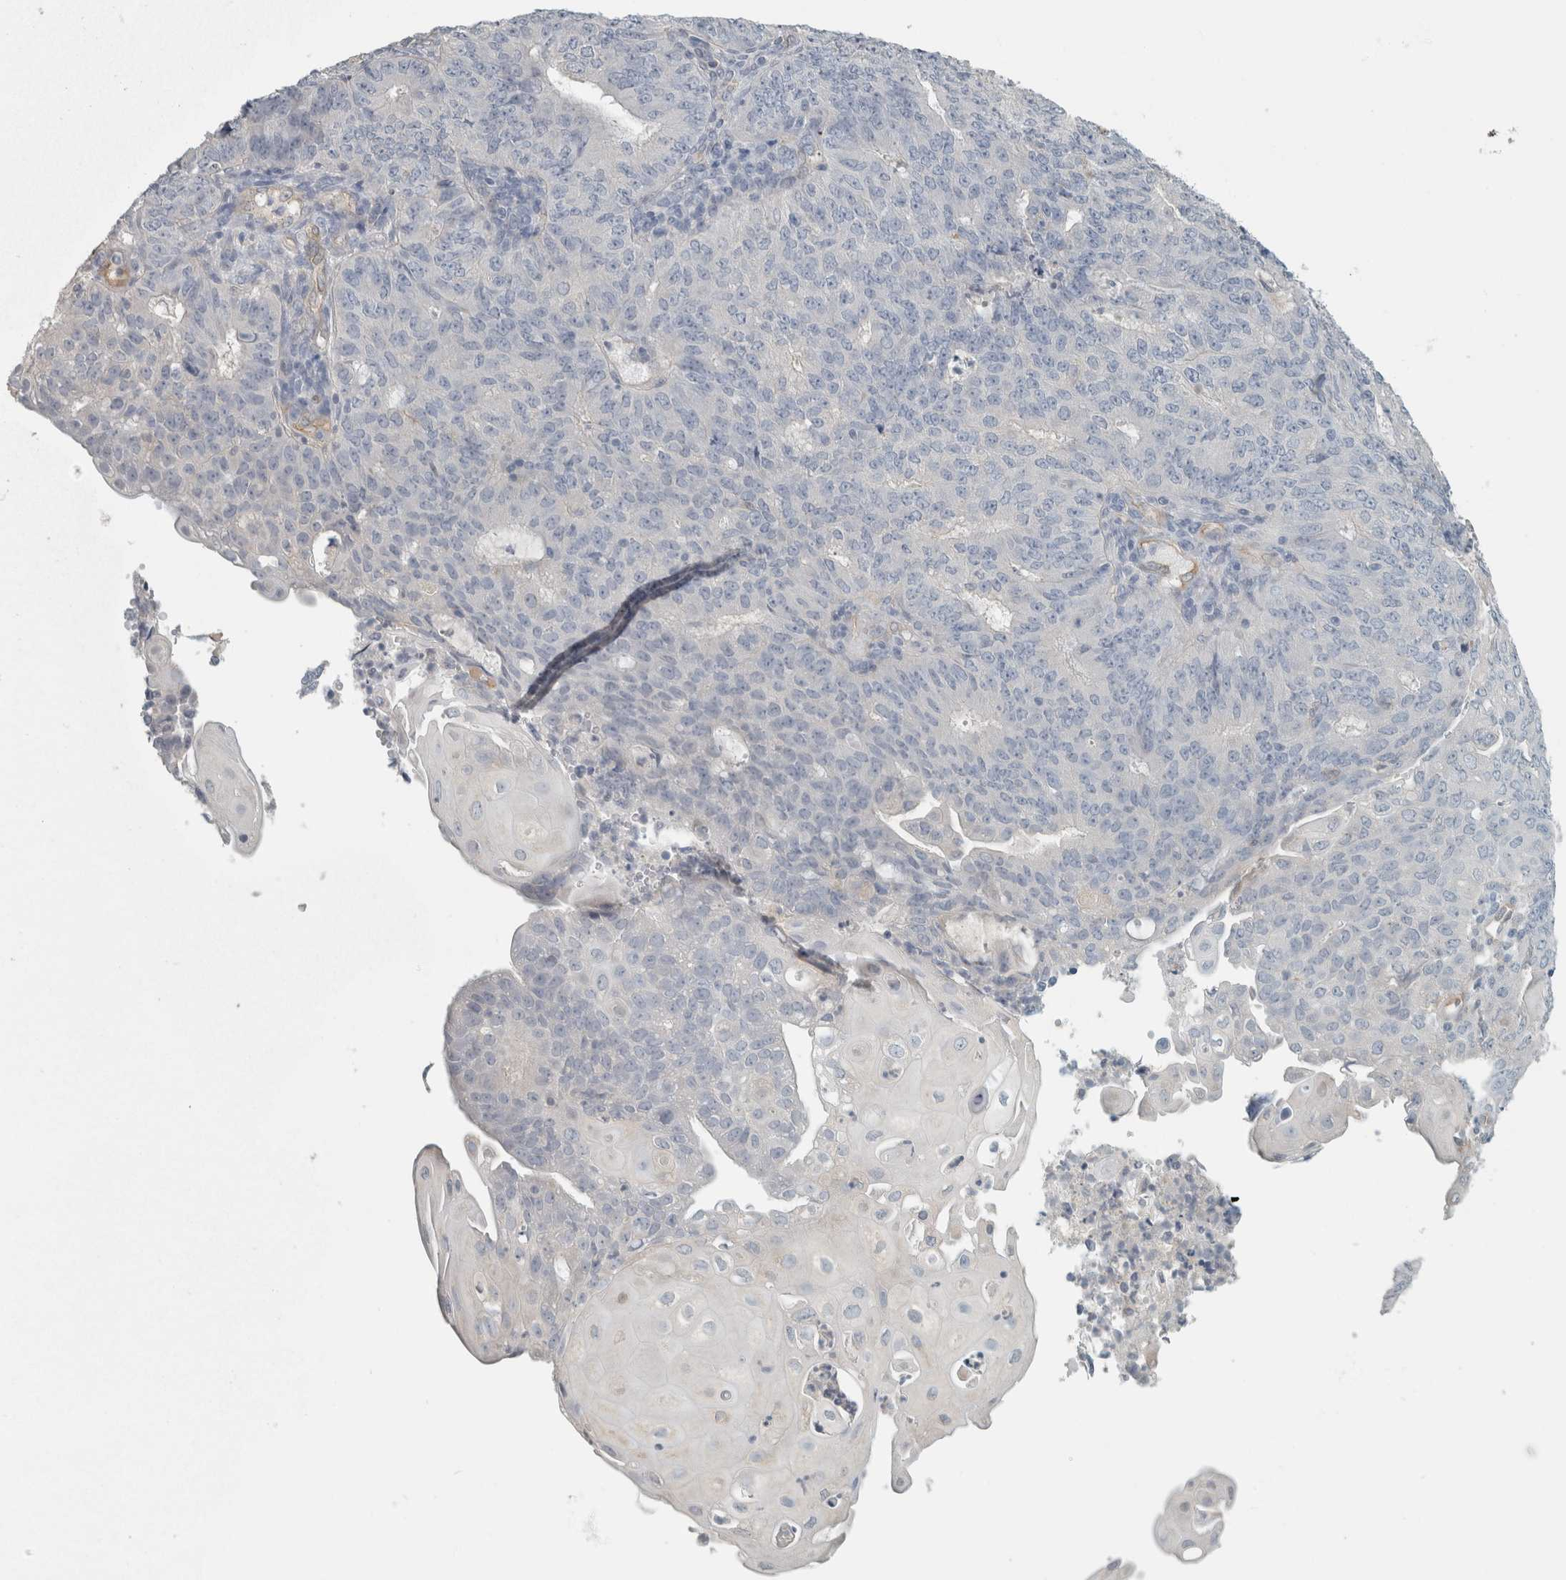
{"staining": {"intensity": "negative", "quantity": "none", "location": "none"}, "tissue": "endometrial cancer", "cell_type": "Tumor cells", "image_type": "cancer", "snomed": [{"axis": "morphology", "description": "Adenocarcinoma, NOS"}, {"axis": "topography", "description": "Endometrium"}], "caption": "High magnification brightfield microscopy of endometrial adenocarcinoma stained with DAB (3,3'-diaminobenzidine) (brown) and counterstained with hematoxylin (blue): tumor cells show no significant positivity. (Brightfield microscopy of DAB (3,3'-diaminobenzidine) immunohistochemistry at high magnification).", "gene": "SCIN", "patient": {"sex": "female", "age": 32}}